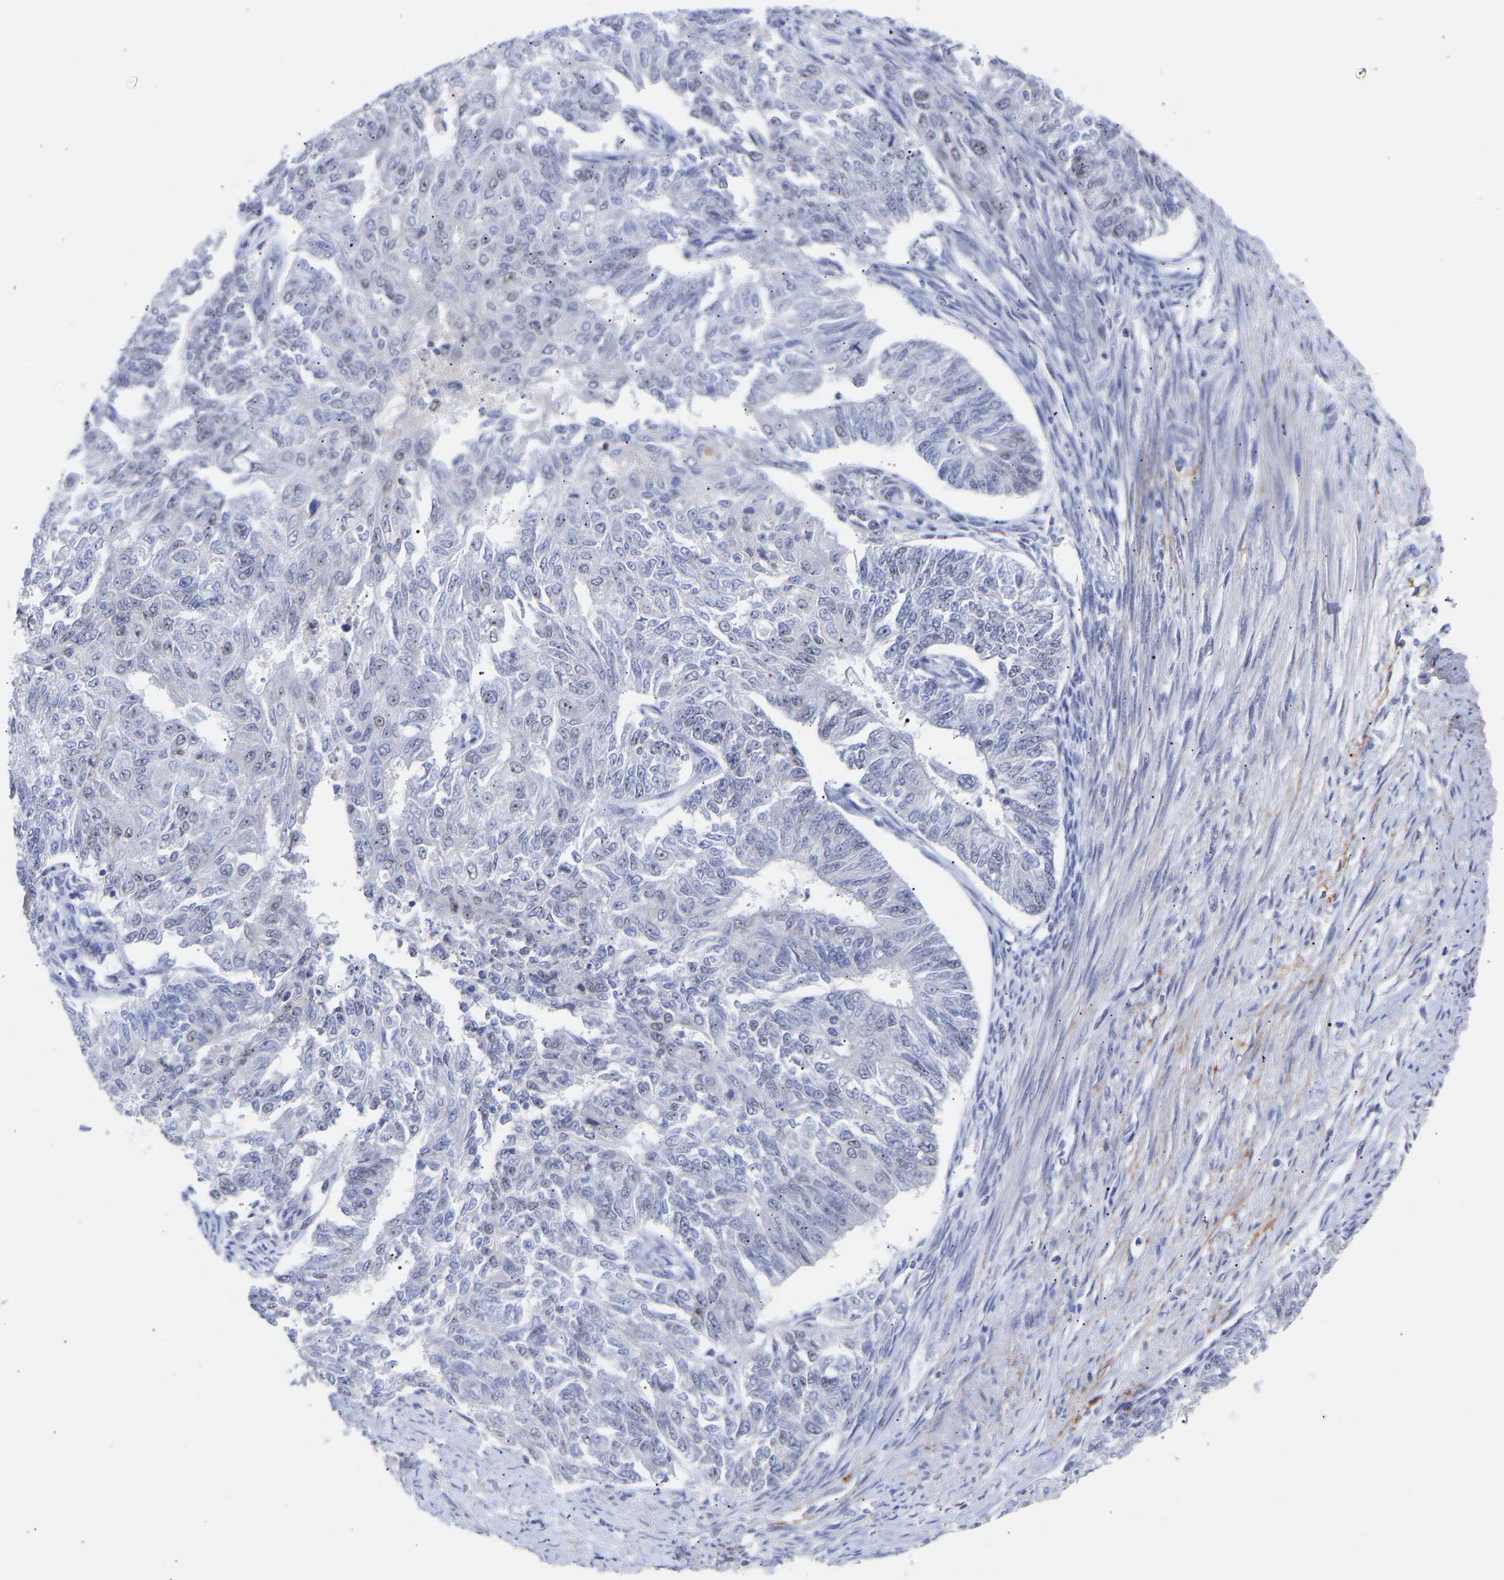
{"staining": {"intensity": "negative", "quantity": "none", "location": "none"}, "tissue": "endometrial cancer", "cell_type": "Tumor cells", "image_type": "cancer", "snomed": [{"axis": "morphology", "description": "Adenocarcinoma, NOS"}, {"axis": "topography", "description": "Endometrium"}], "caption": "Protein analysis of adenocarcinoma (endometrial) exhibits no significant positivity in tumor cells. Brightfield microscopy of IHC stained with DAB (3,3'-diaminobenzidine) (brown) and hematoxylin (blue), captured at high magnification.", "gene": "RBM15", "patient": {"sex": "female", "age": 32}}